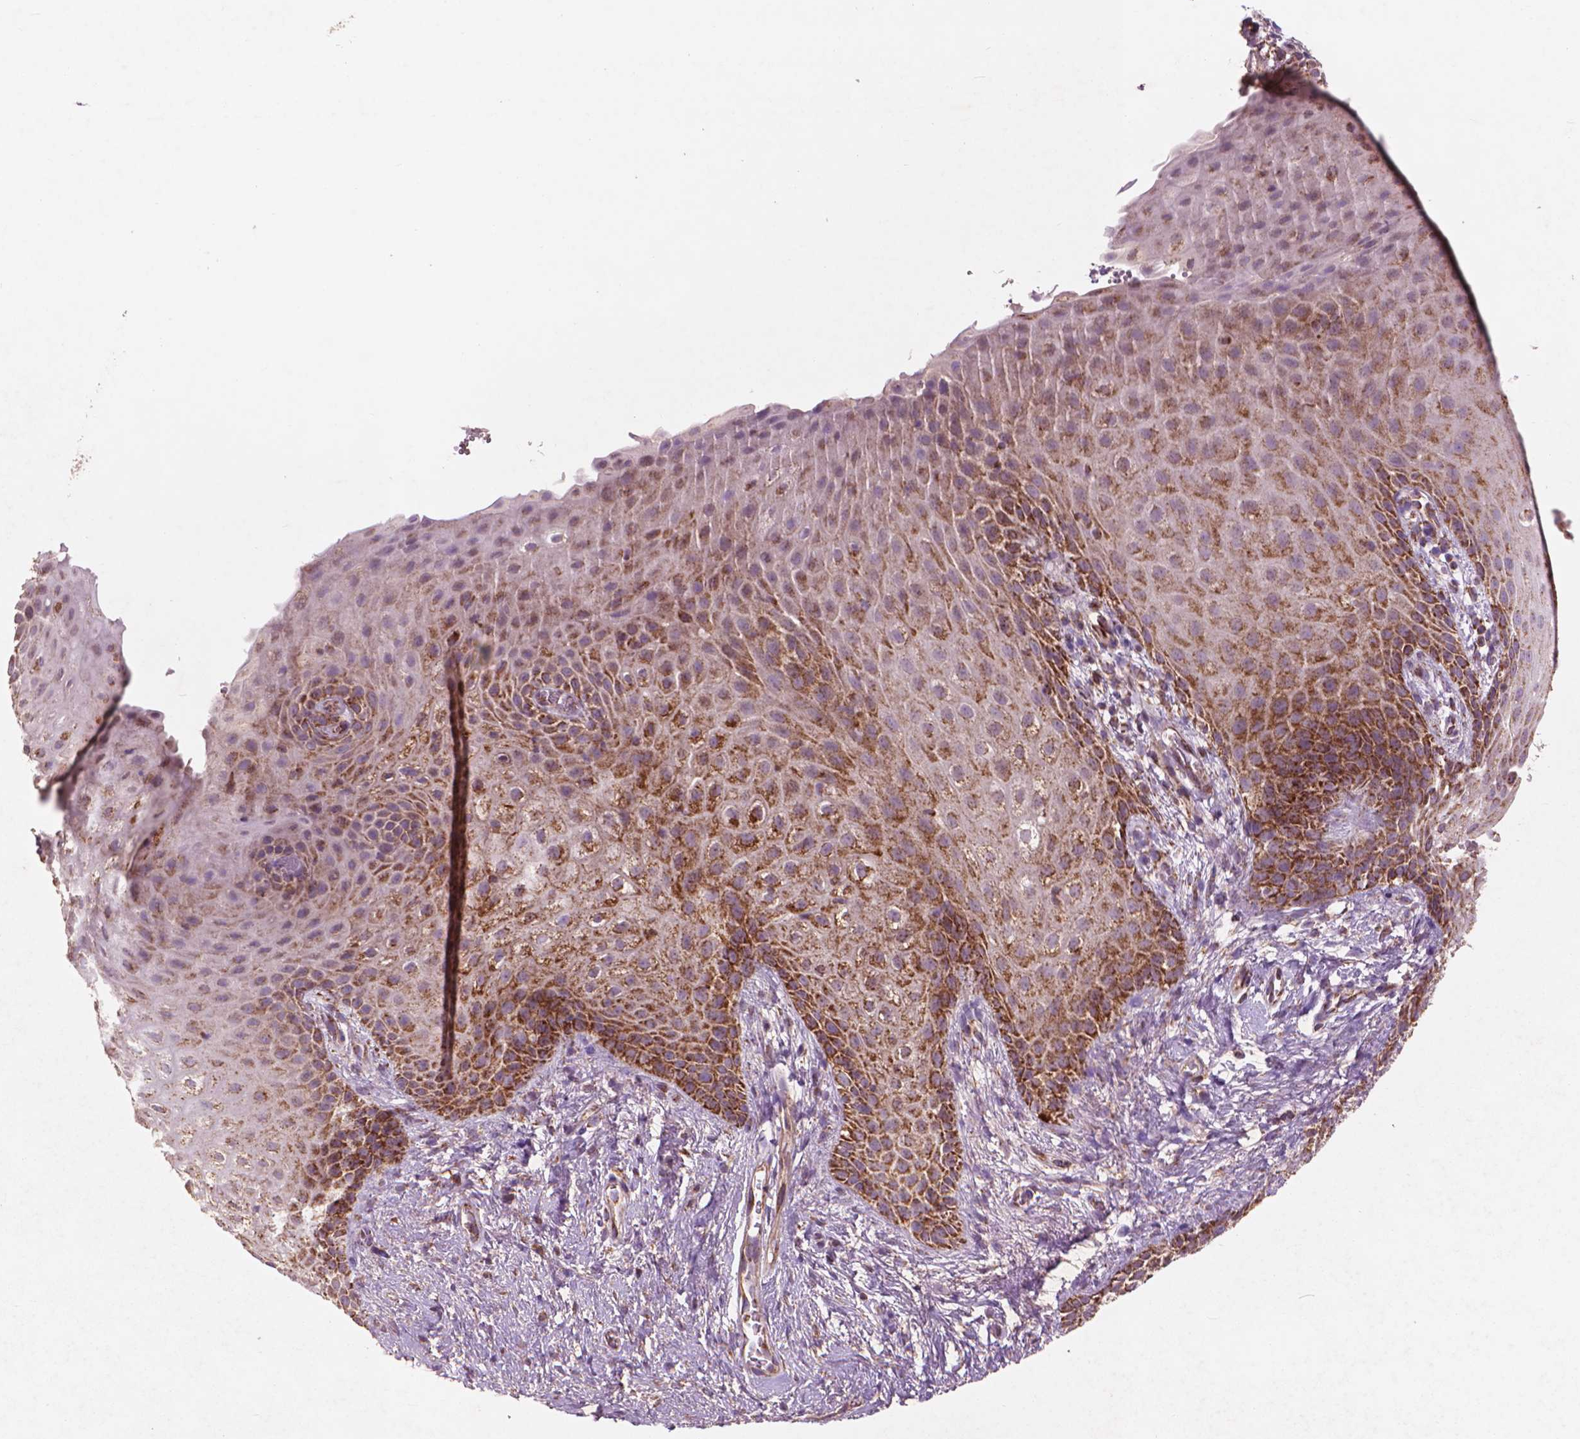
{"staining": {"intensity": "strong", "quantity": ">75%", "location": "cytoplasmic/membranous"}, "tissue": "skin", "cell_type": "Epidermal cells", "image_type": "normal", "snomed": [{"axis": "morphology", "description": "Normal tissue, NOS"}, {"axis": "topography", "description": "Anal"}], "caption": "This image demonstrates immunohistochemistry staining of unremarkable skin, with high strong cytoplasmic/membranous staining in about >75% of epidermal cells.", "gene": "NLRX1", "patient": {"sex": "female", "age": 46}}